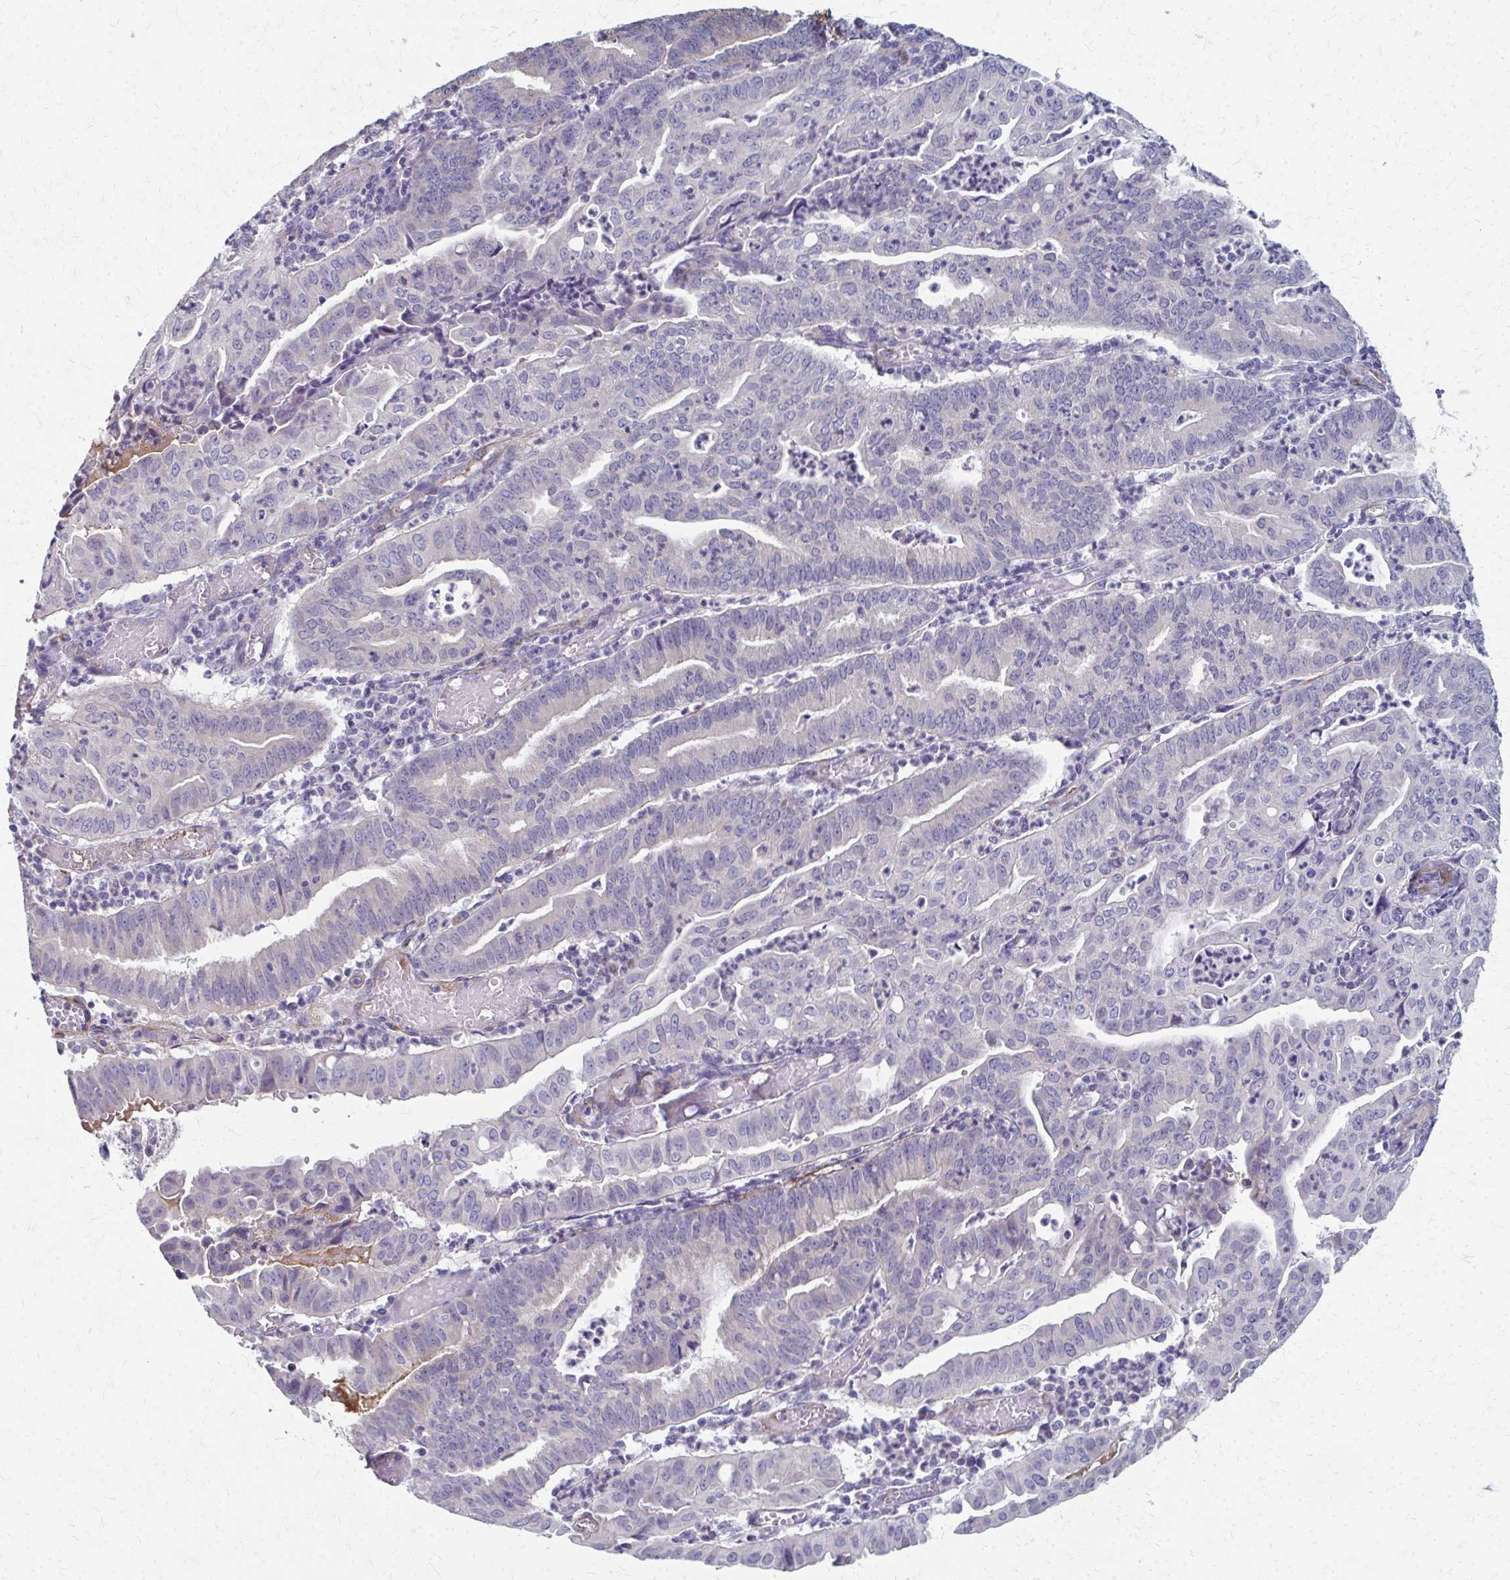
{"staining": {"intensity": "negative", "quantity": "none", "location": "none"}, "tissue": "endometrial cancer", "cell_type": "Tumor cells", "image_type": "cancer", "snomed": [{"axis": "morphology", "description": "Adenocarcinoma, NOS"}, {"axis": "topography", "description": "Endometrium"}], "caption": "Immunohistochemical staining of endometrial cancer (adenocarcinoma) displays no significant staining in tumor cells.", "gene": "ADIPOQ", "patient": {"sex": "female", "age": 60}}